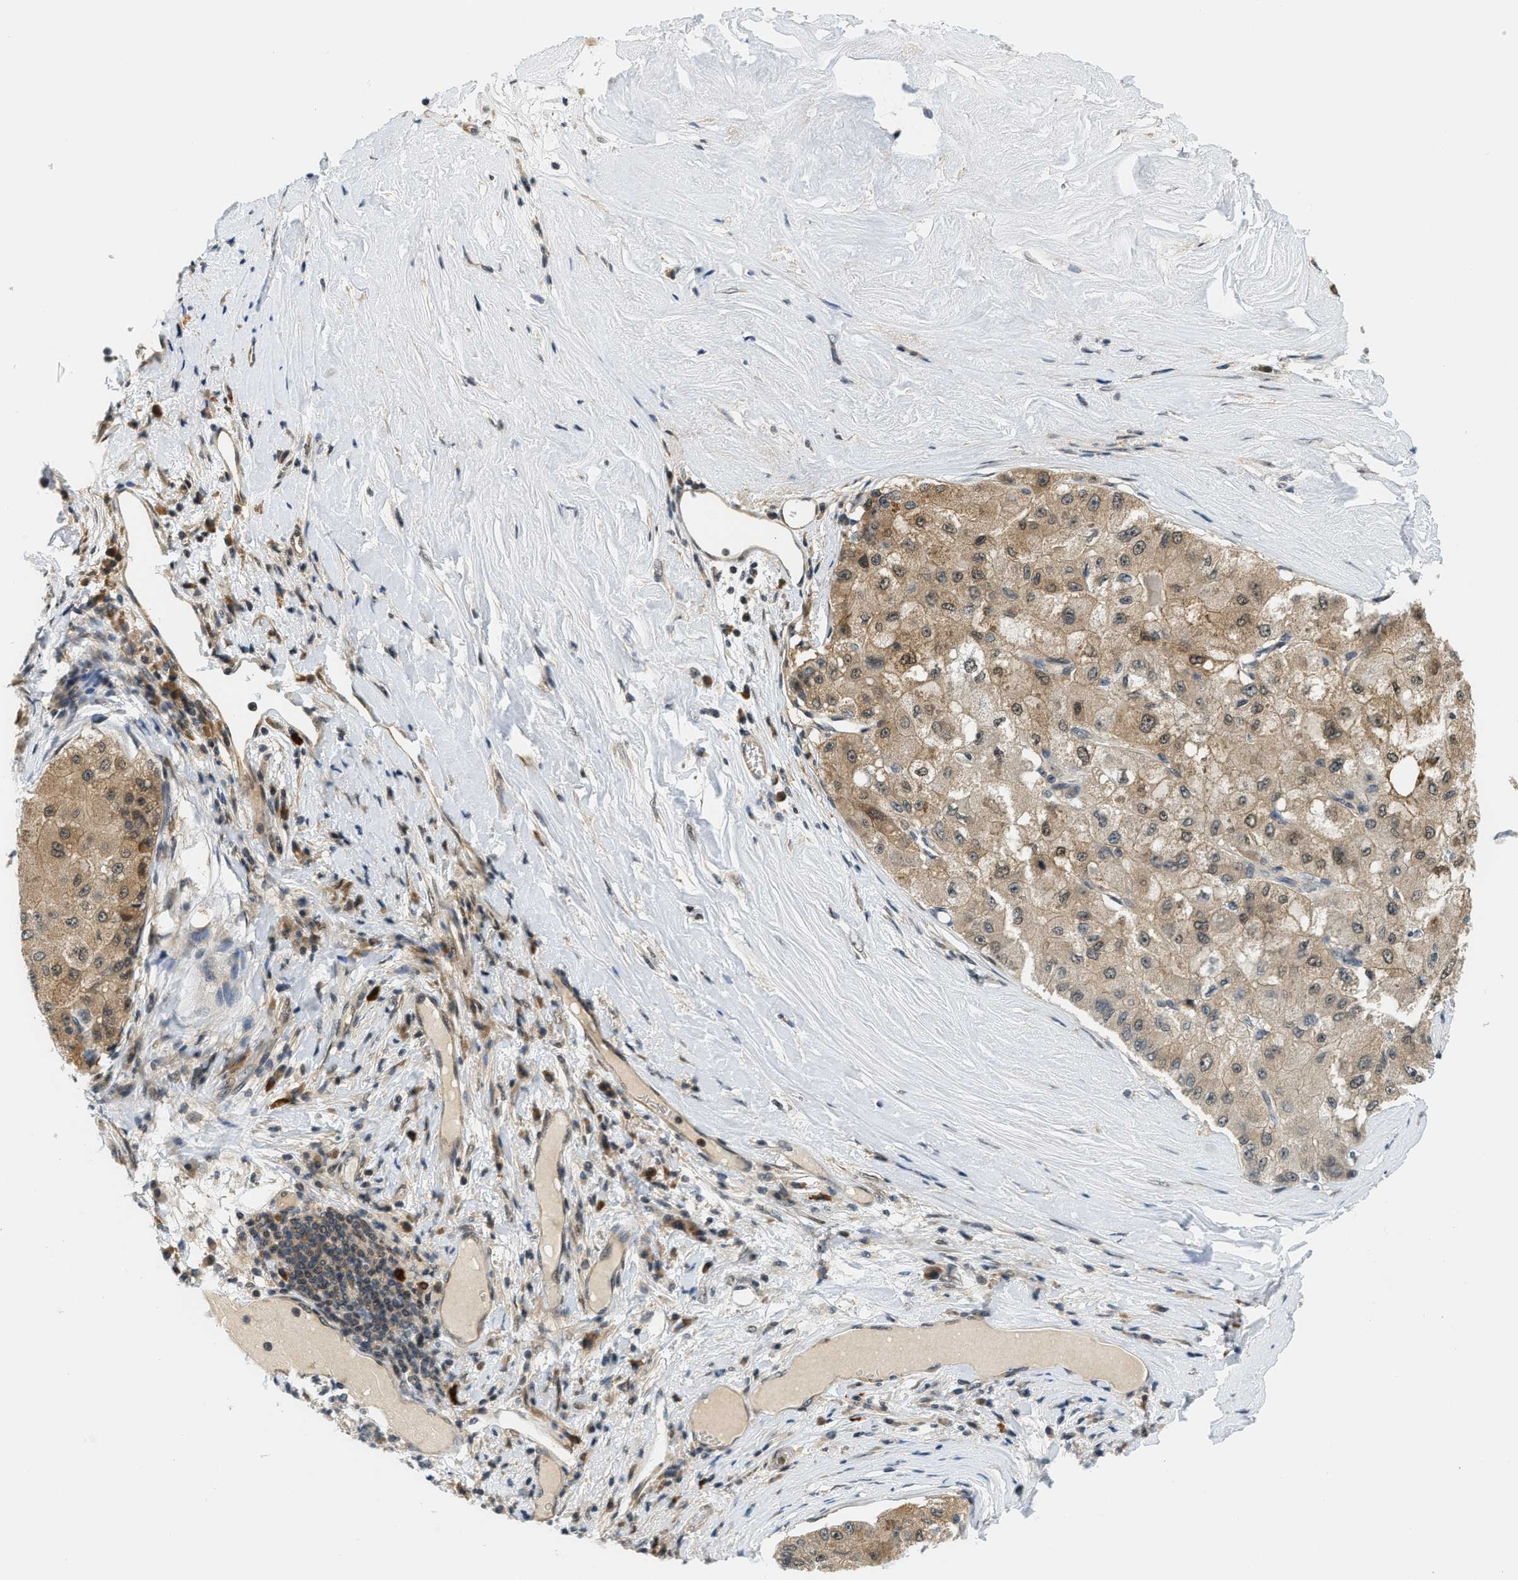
{"staining": {"intensity": "moderate", "quantity": ">75%", "location": "cytoplasmic/membranous,nuclear"}, "tissue": "liver cancer", "cell_type": "Tumor cells", "image_type": "cancer", "snomed": [{"axis": "morphology", "description": "Carcinoma, Hepatocellular, NOS"}, {"axis": "topography", "description": "Liver"}], "caption": "Approximately >75% of tumor cells in liver cancer (hepatocellular carcinoma) demonstrate moderate cytoplasmic/membranous and nuclear protein staining as visualized by brown immunohistochemical staining.", "gene": "KMT2A", "patient": {"sex": "male", "age": 80}}